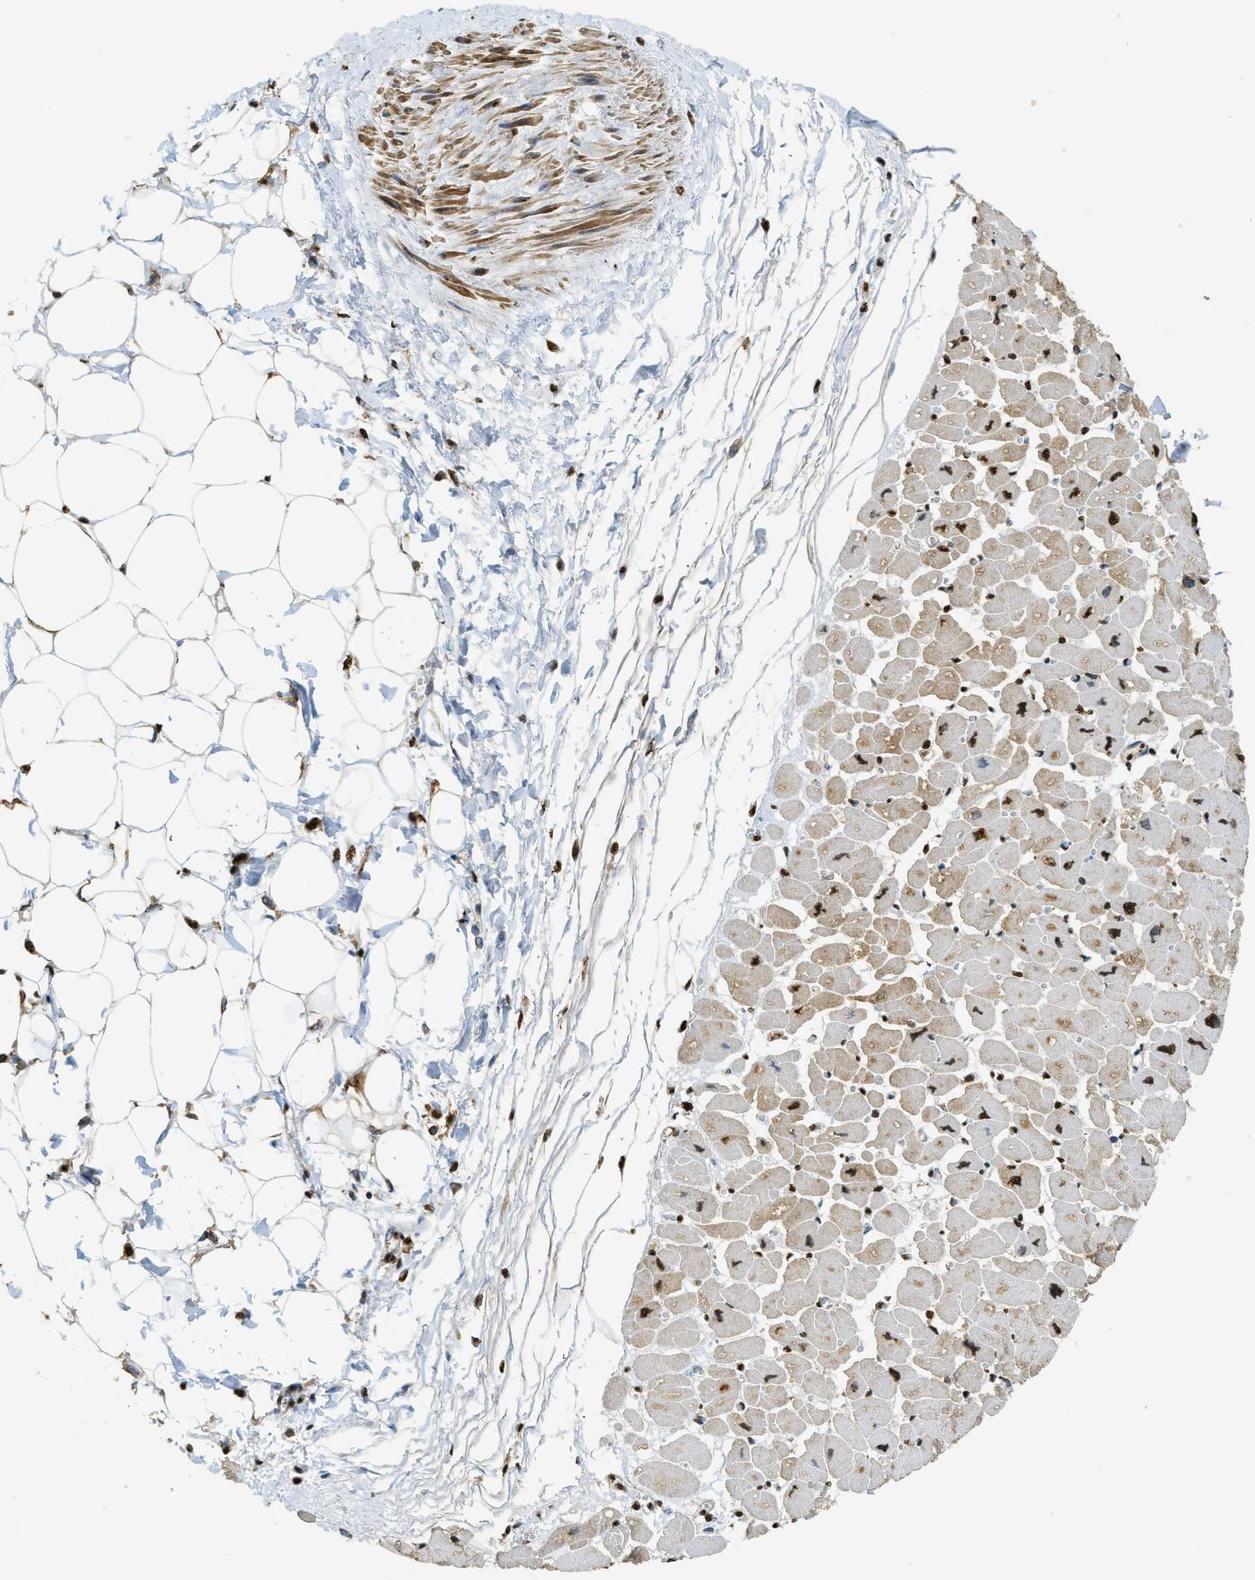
{"staining": {"intensity": "strong", "quantity": ">75%", "location": "cytoplasmic/membranous,nuclear"}, "tissue": "heart muscle", "cell_type": "Cardiomyocytes", "image_type": "normal", "snomed": [{"axis": "morphology", "description": "Normal tissue, NOS"}, {"axis": "topography", "description": "Heart"}], "caption": "IHC photomicrograph of normal heart muscle stained for a protein (brown), which exhibits high levels of strong cytoplasmic/membranous,nuclear positivity in about >75% of cardiomyocytes.", "gene": "NR5A2", "patient": {"sex": "female", "age": 54}}